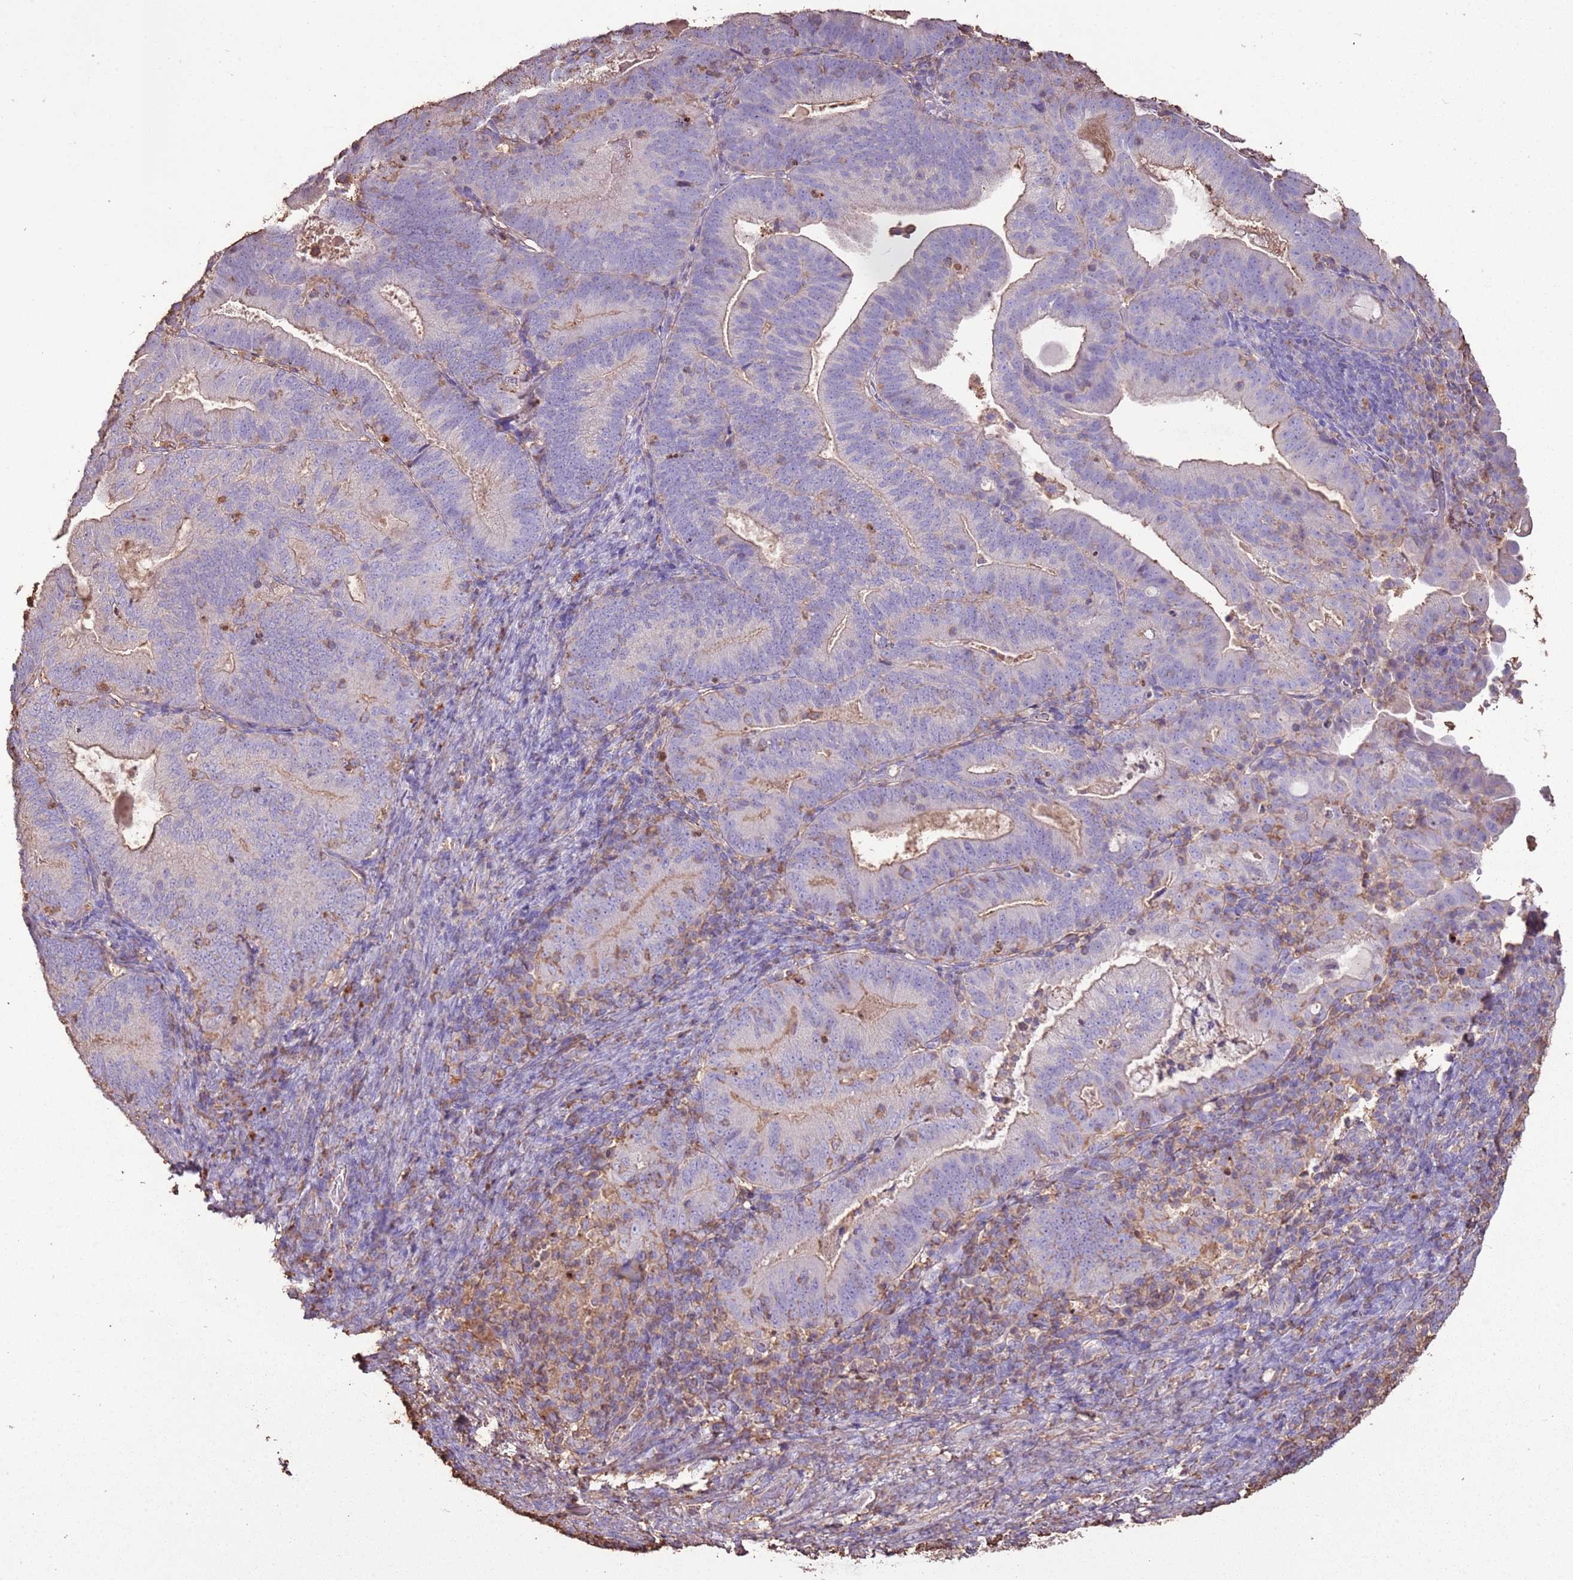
{"staining": {"intensity": "weak", "quantity": "<25%", "location": "cytoplasmic/membranous"}, "tissue": "endometrial cancer", "cell_type": "Tumor cells", "image_type": "cancer", "snomed": [{"axis": "morphology", "description": "Adenocarcinoma, NOS"}, {"axis": "topography", "description": "Endometrium"}], "caption": "IHC micrograph of endometrial cancer stained for a protein (brown), which reveals no expression in tumor cells.", "gene": "ARL10", "patient": {"sex": "female", "age": 70}}